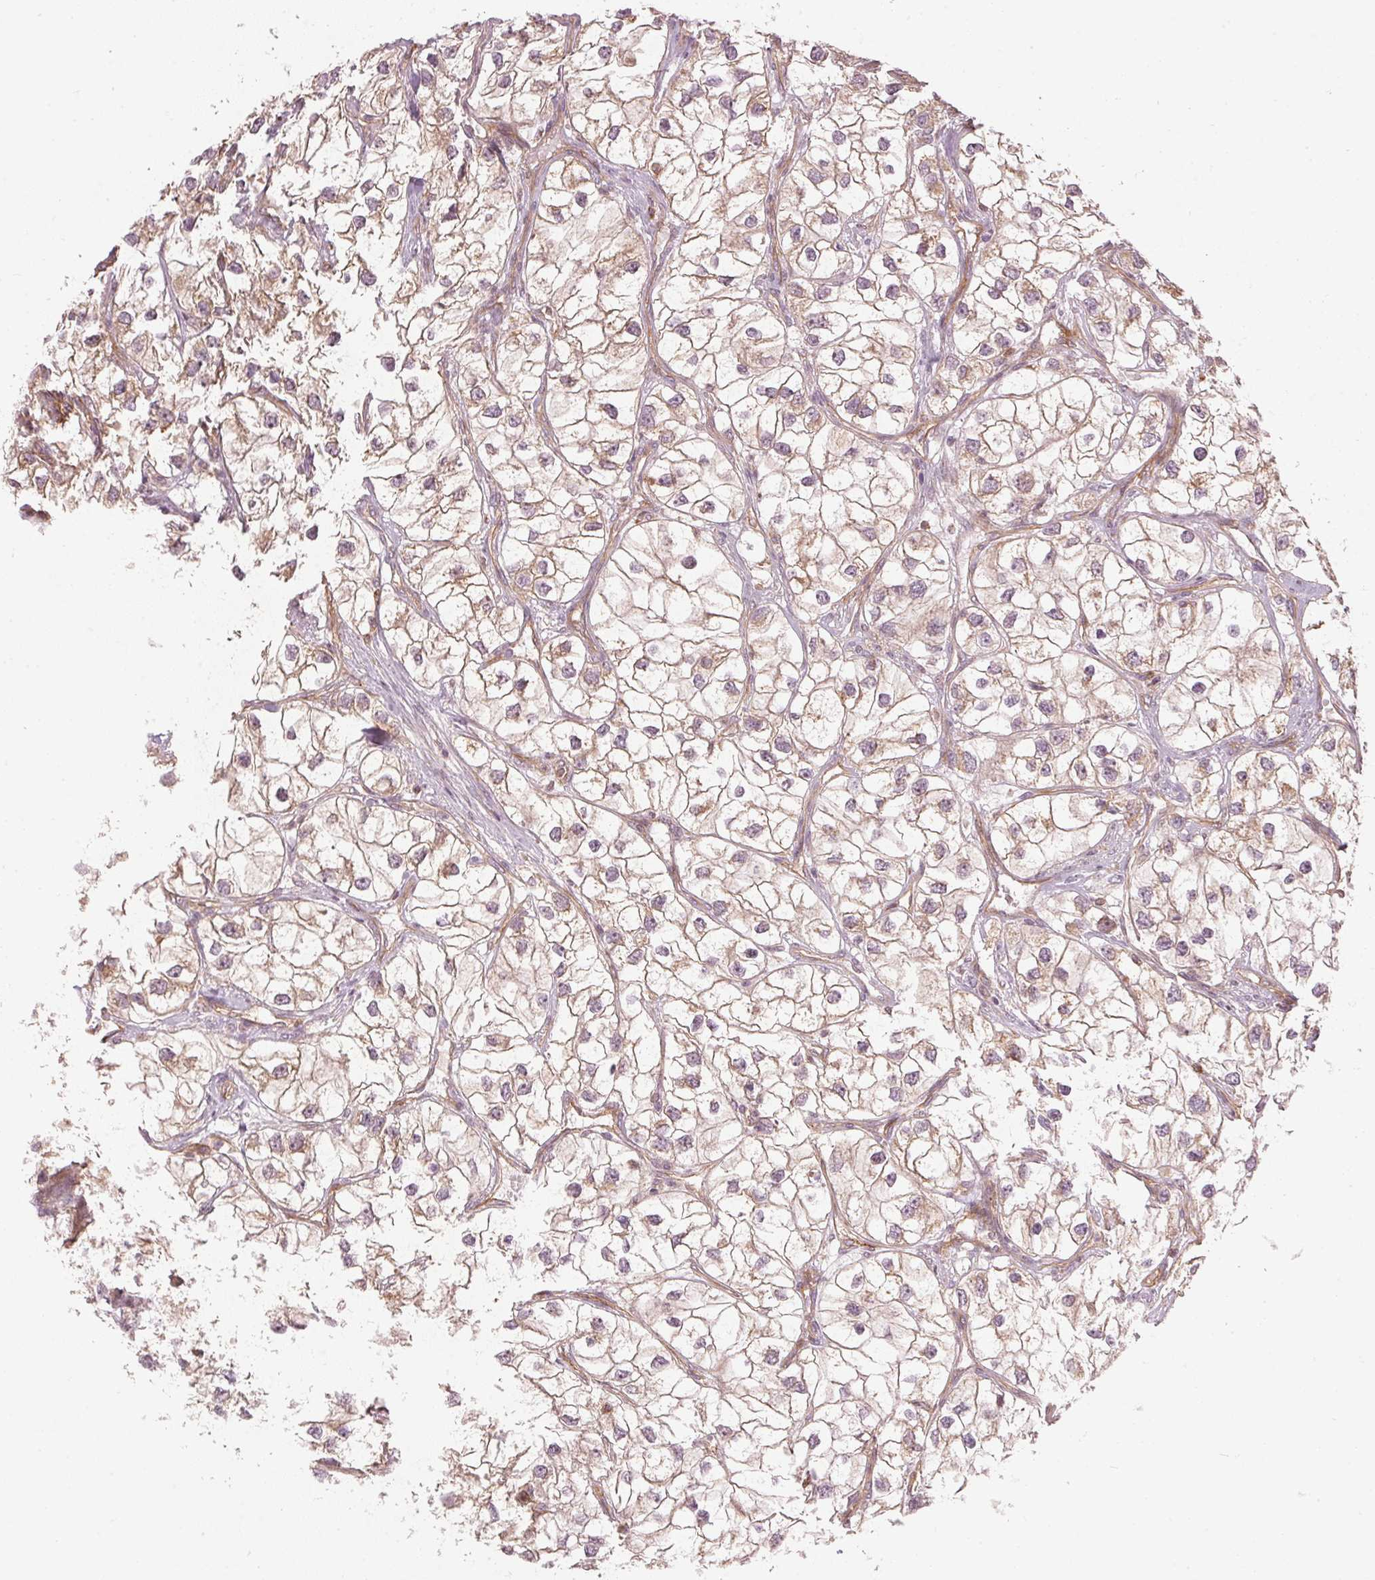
{"staining": {"intensity": "weak", "quantity": ">75%", "location": "cytoplasmic/membranous"}, "tissue": "renal cancer", "cell_type": "Tumor cells", "image_type": "cancer", "snomed": [{"axis": "morphology", "description": "Adenocarcinoma, NOS"}, {"axis": "topography", "description": "Kidney"}], "caption": "Renal cancer (adenocarcinoma) was stained to show a protein in brown. There is low levels of weak cytoplasmic/membranous positivity in approximately >75% of tumor cells. (DAB (3,3'-diaminobenzidine) IHC with brightfield microscopy, high magnification).", "gene": "NADK2", "patient": {"sex": "male", "age": 59}}